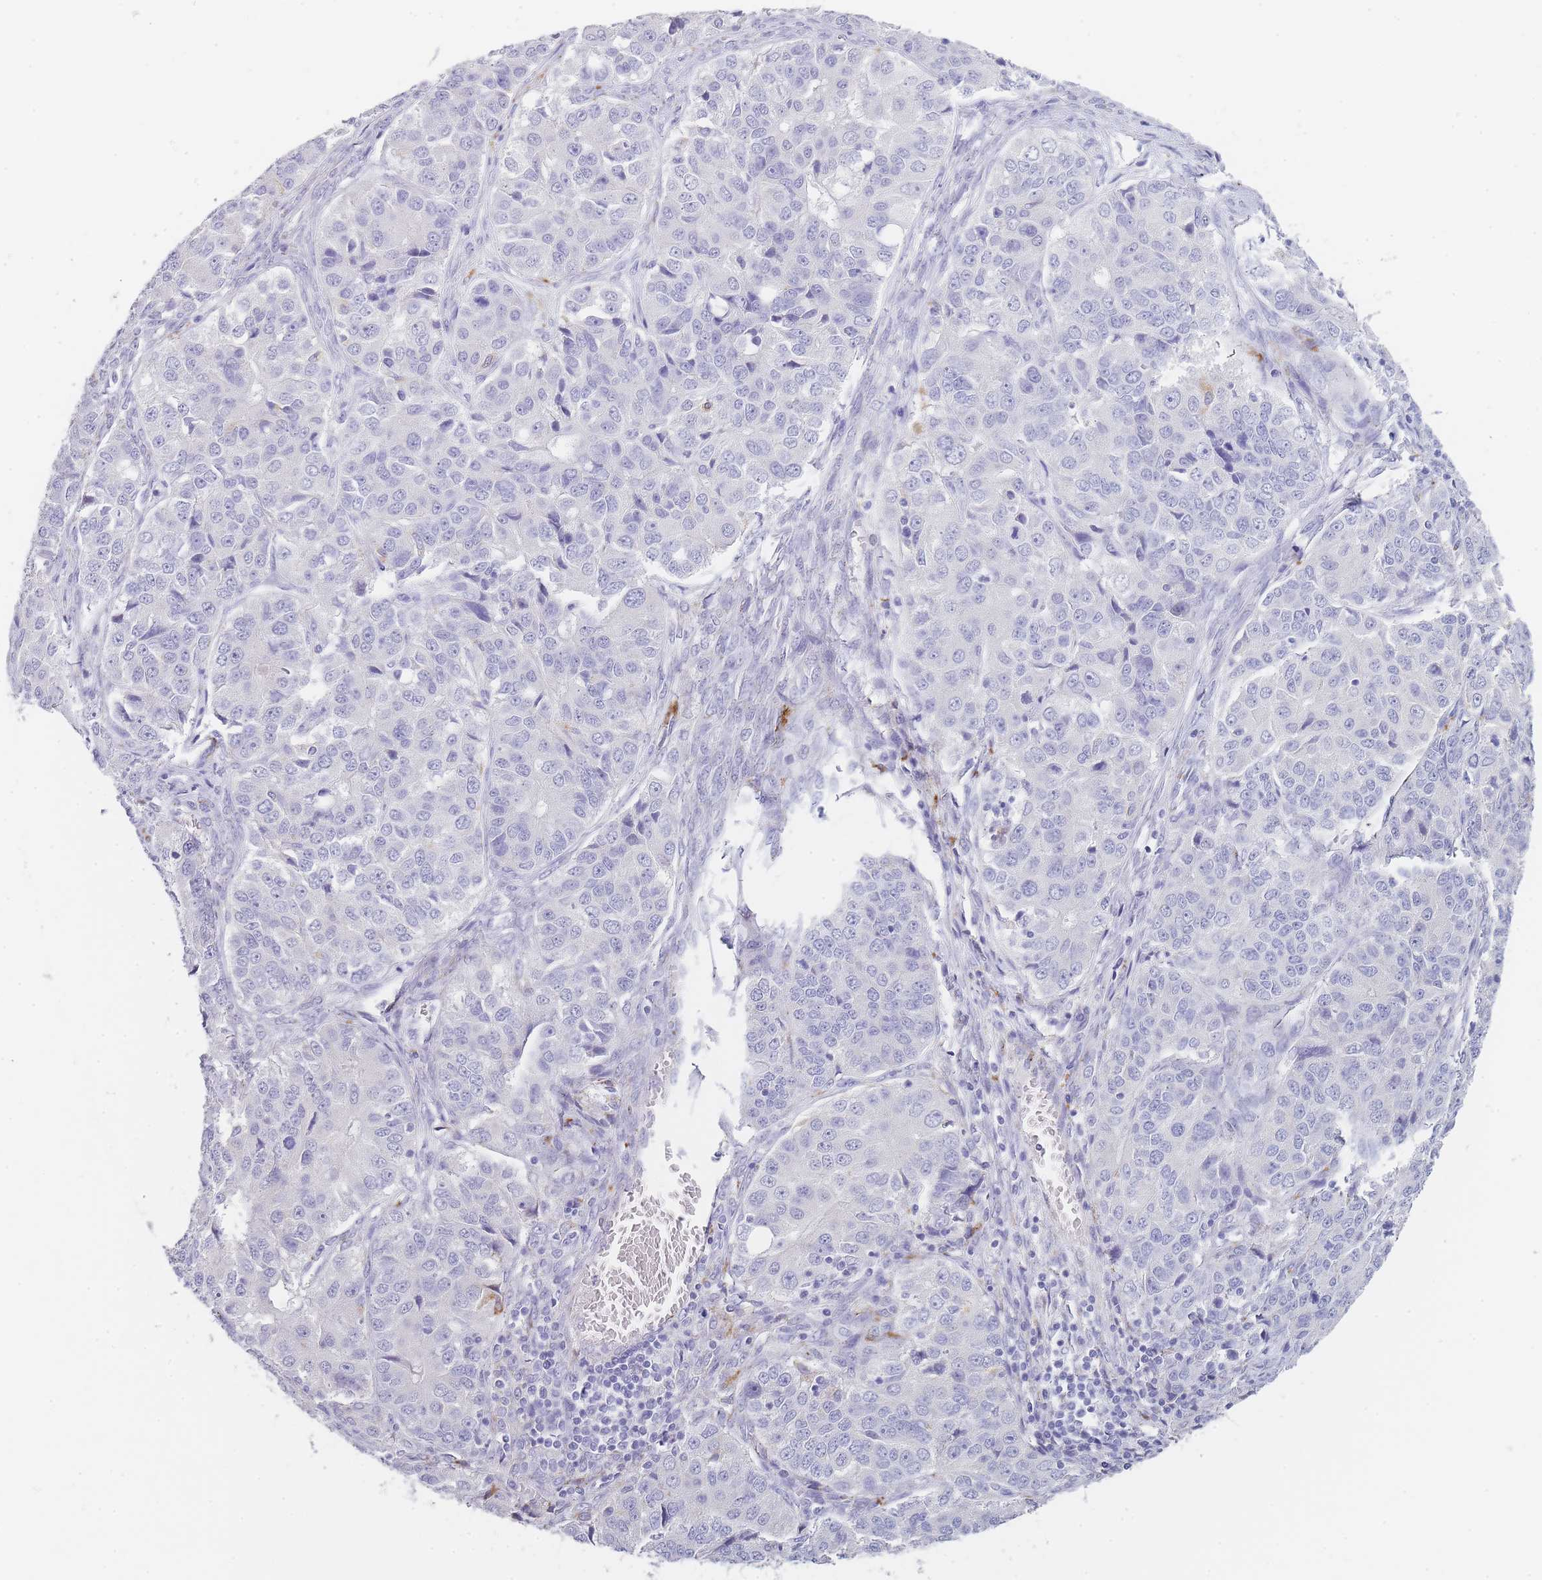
{"staining": {"intensity": "negative", "quantity": "none", "location": "none"}, "tissue": "ovarian cancer", "cell_type": "Tumor cells", "image_type": "cancer", "snomed": [{"axis": "morphology", "description": "Carcinoma, endometroid"}, {"axis": "topography", "description": "Ovary"}], "caption": "DAB (3,3'-diaminobenzidine) immunohistochemical staining of ovarian cancer (endometroid carcinoma) shows no significant expression in tumor cells. Nuclei are stained in blue.", "gene": "RHO", "patient": {"sex": "female", "age": 51}}